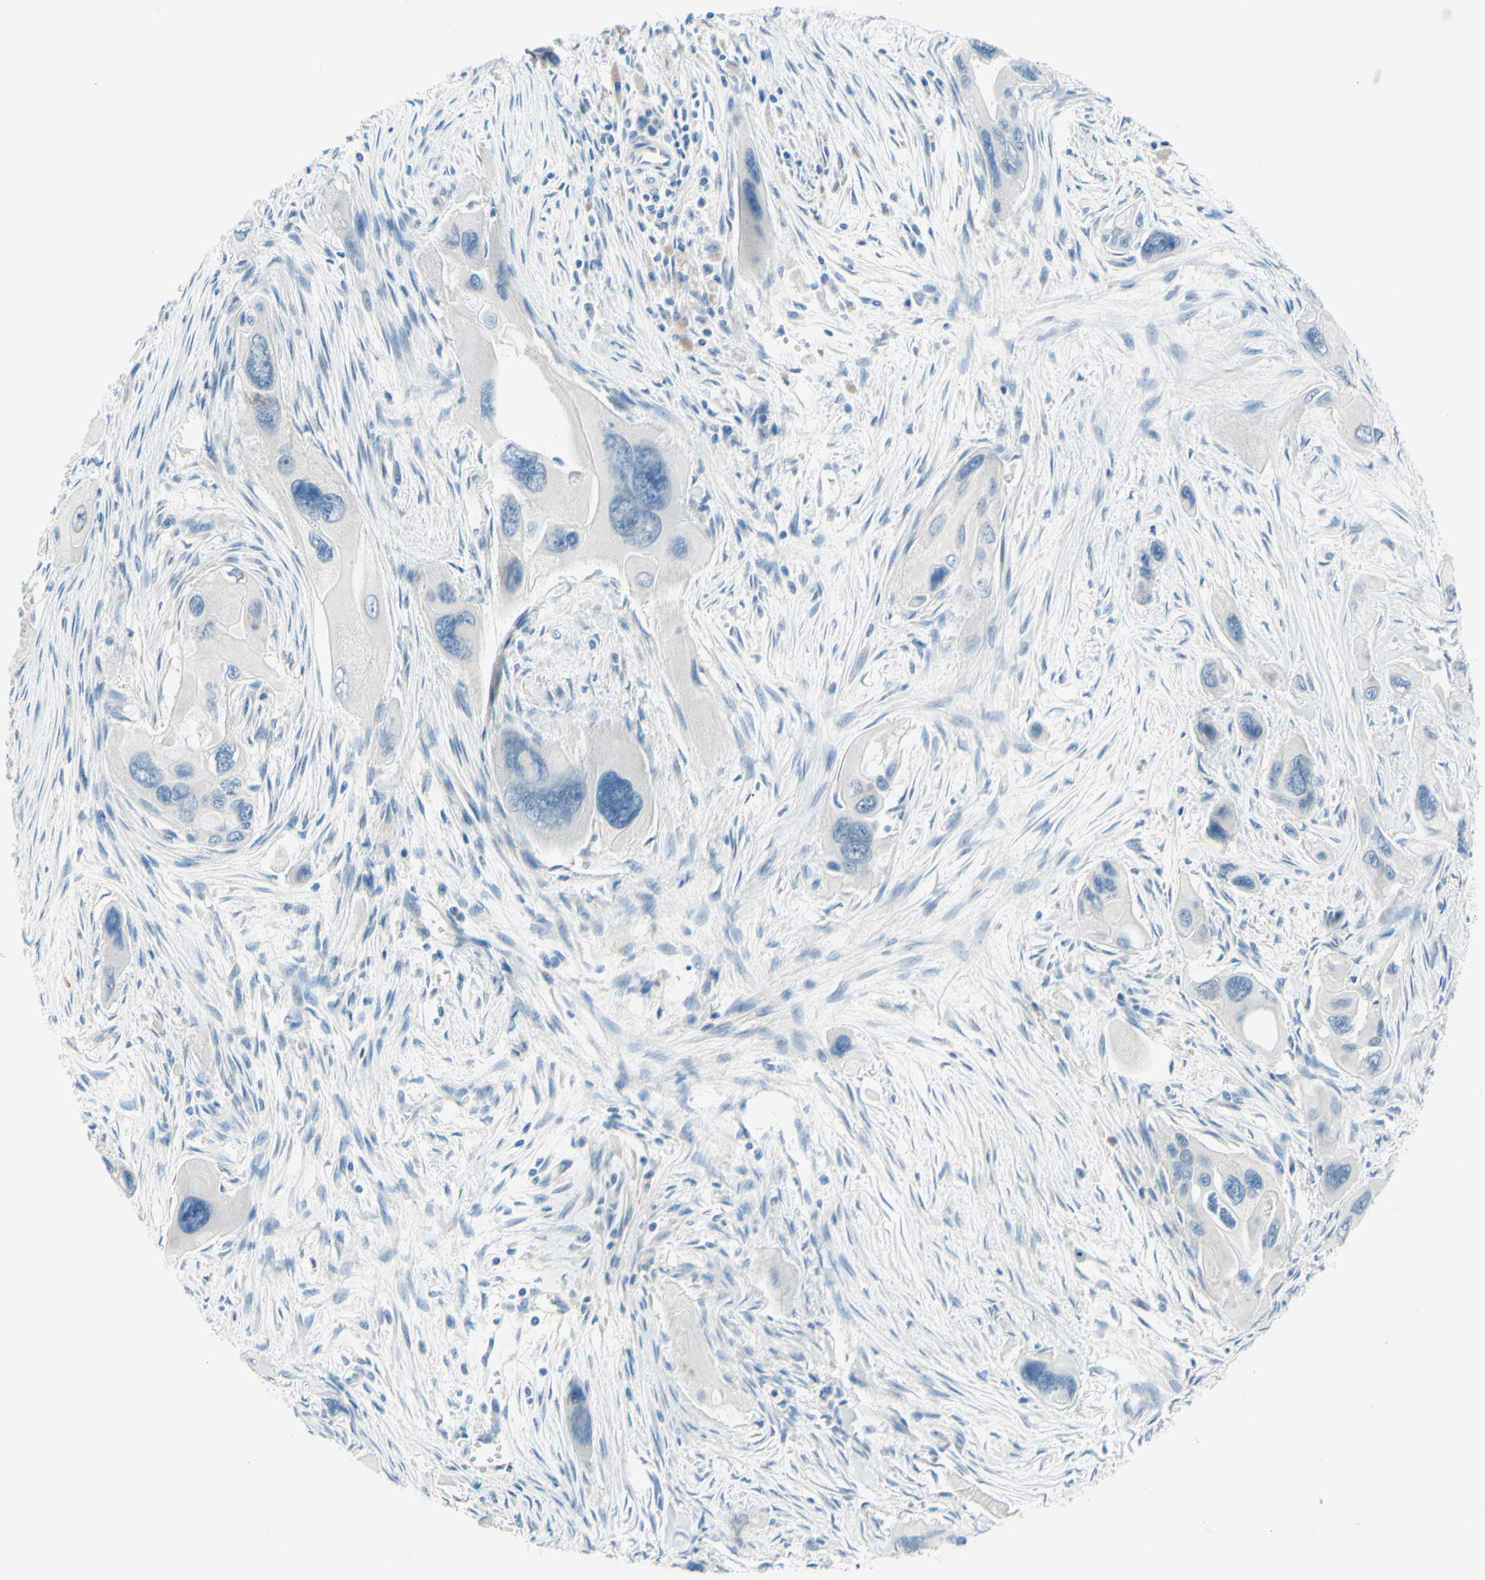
{"staining": {"intensity": "negative", "quantity": "none", "location": "none"}, "tissue": "pancreatic cancer", "cell_type": "Tumor cells", "image_type": "cancer", "snomed": [{"axis": "morphology", "description": "Adenocarcinoma, NOS"}, {"axis": "topography", "description": "Pancreas"}], "caption": "Pancreatic cancer (adenocarcinoma) was stained to show a protein in brown. There is no significant staining in tumor cells.", "gene": "PASD1", "patient": {"sex": "male", "age": 73}}